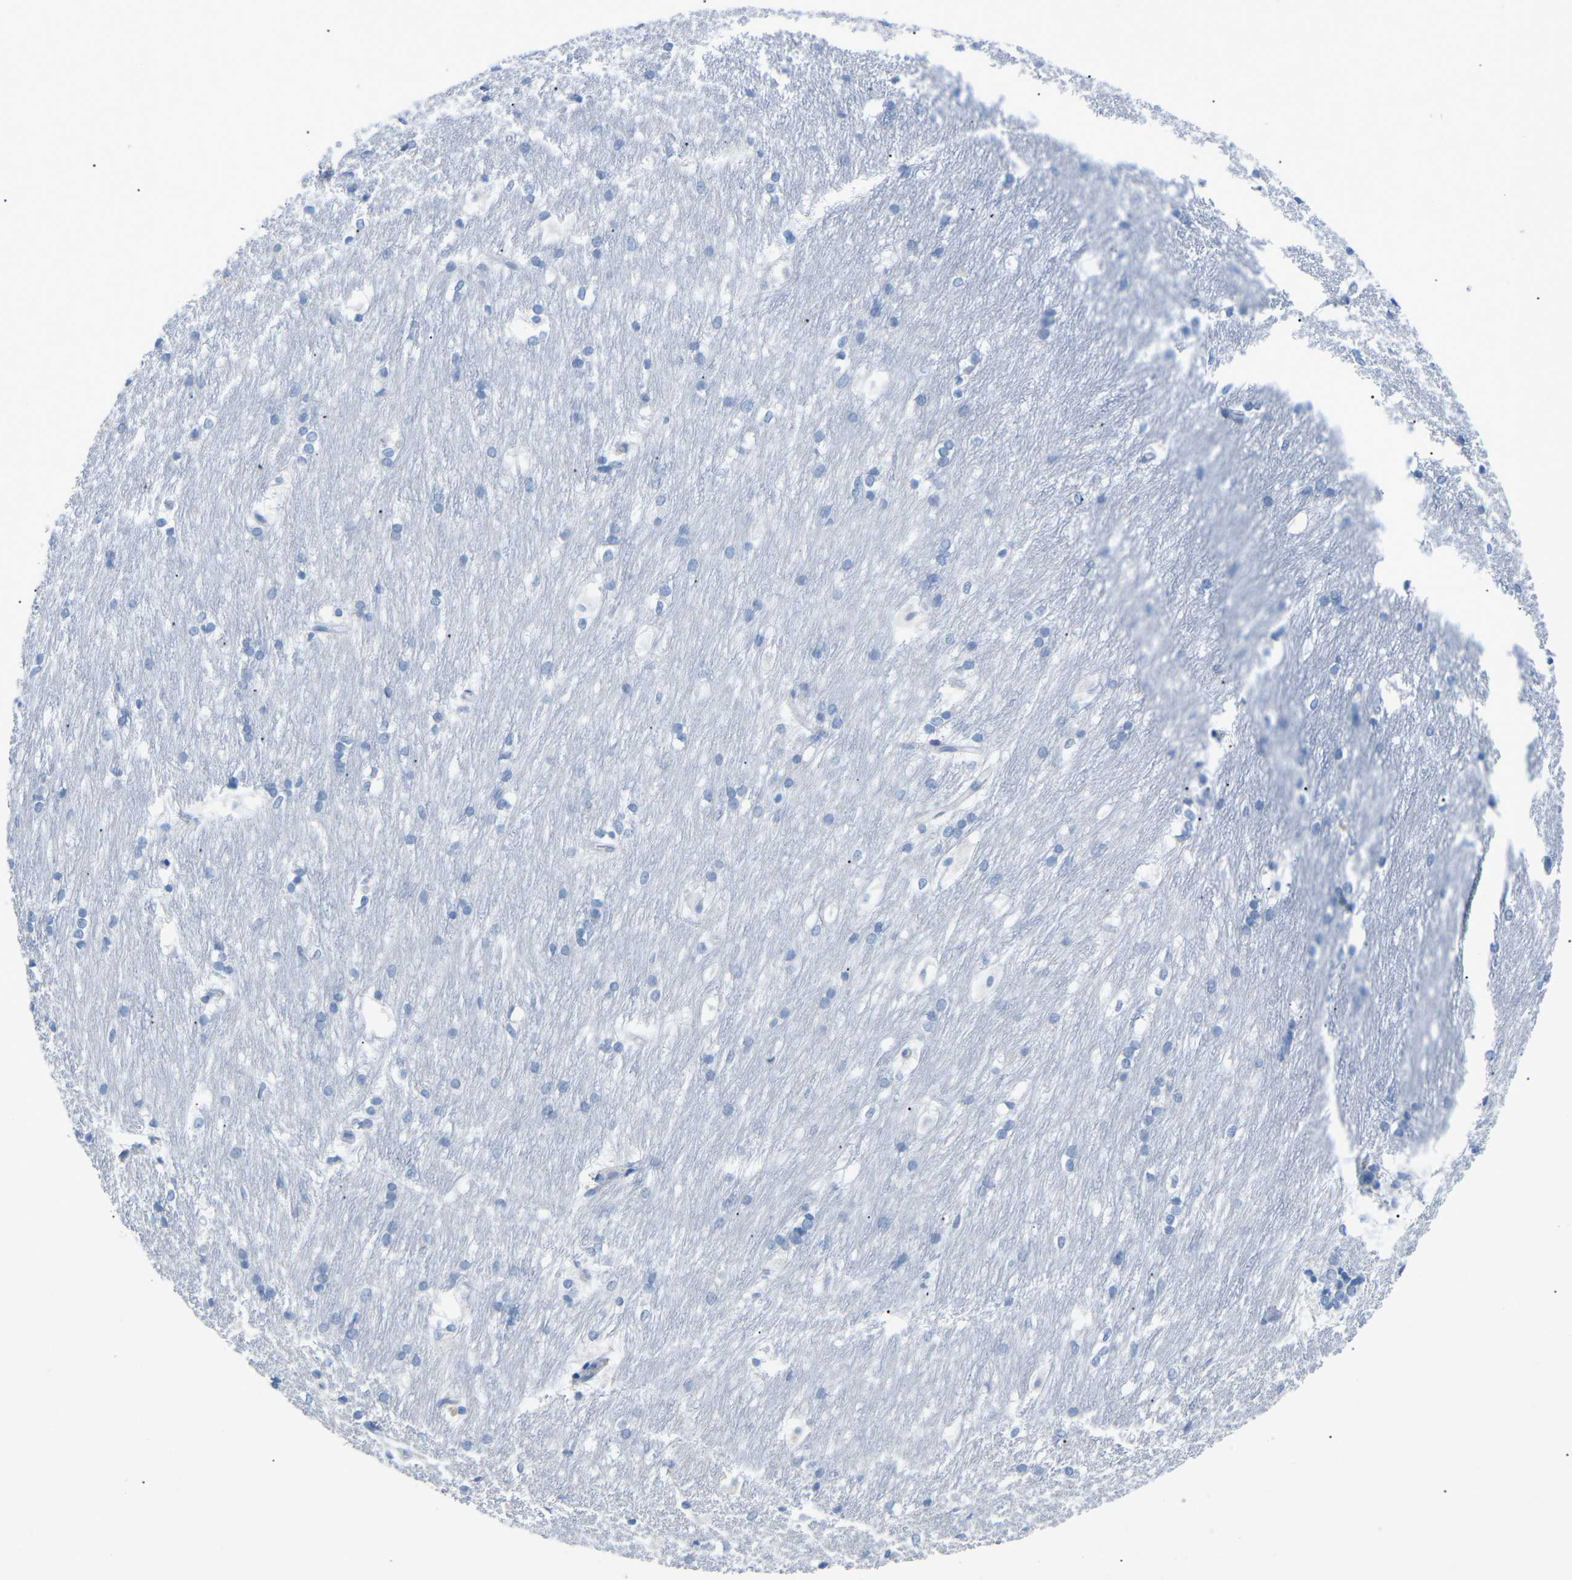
{"staining": {"intensity": "negative", "quantity": "none", "location": "none"}, "tissue": "caudate", "cell_type": "Glial cells", "image_type": "normal", "snomed": [{"axis": "morphology", "description": "Normal tissue, NOS"}, {"axis": "topography", "description": "Lateral ventricle wall"}], "caption": "Glial cells show no significant protein expression in benign caudate. The staining was performed using DAB (3,3'-diaminobenzidine) to visualize the protein expression in brown, while the nuclei were stained in blue with hematoxylin (Magnification: 20x).", "gene": "HBG2", "patient": {"sex": "female", "age": 19}}